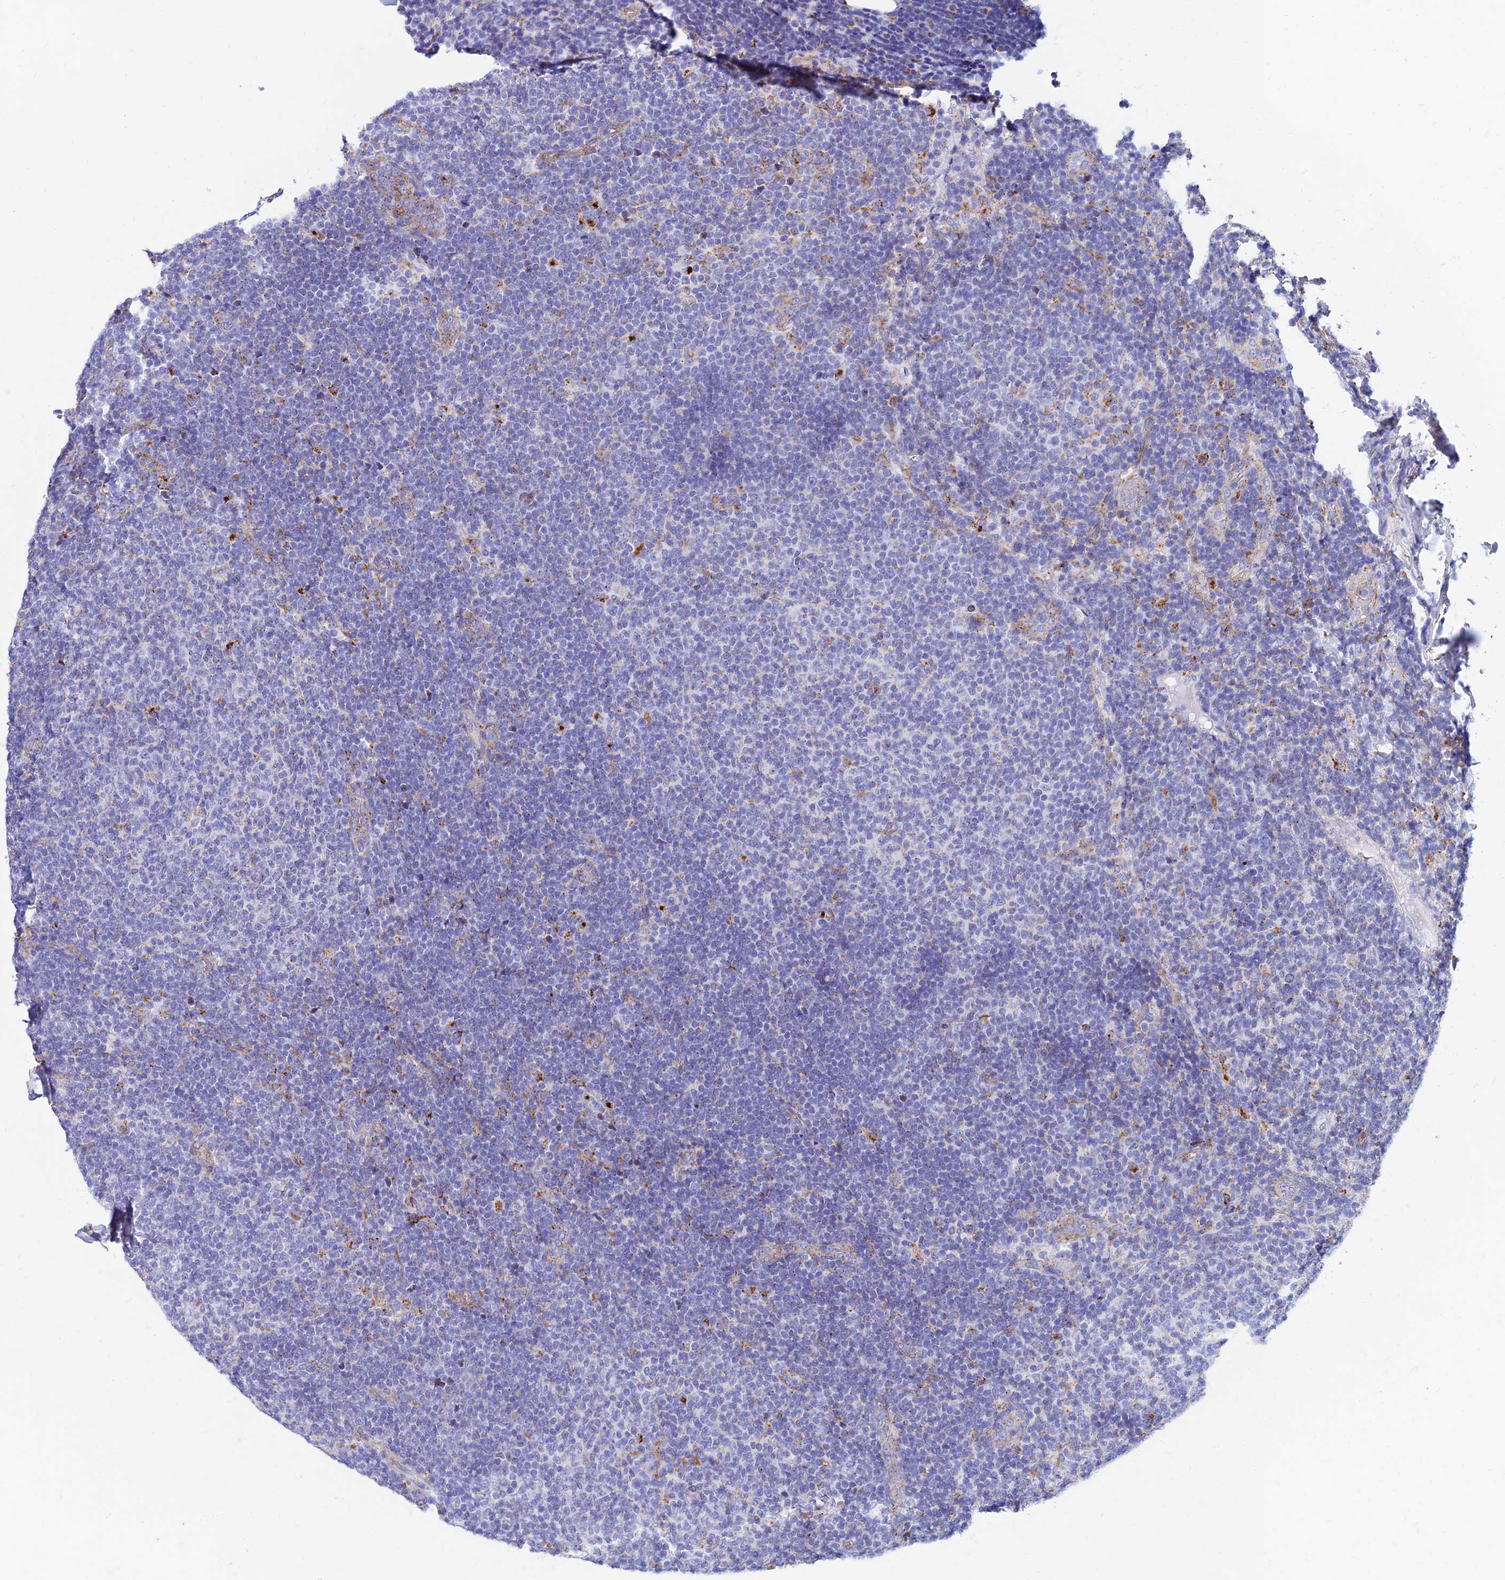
{"staining": {"intensity": "negative", "quantity": "none", "location": "none"}, "tissue": "lymphoma", "cell_type": "Tumor cells", "image_type": "cancer", "snomed": [{"axis": "morphology", "description": "Malignant lymphoma, non-Hodgkin's type, Low grade"}, {"axis": "topography", "description": "Lymph node"}], "caption": "Tumor cells are negative for protein expression in human lymphoma.", "gene": "SPNS1", "patient": {"sex": "male", "age": 66}}